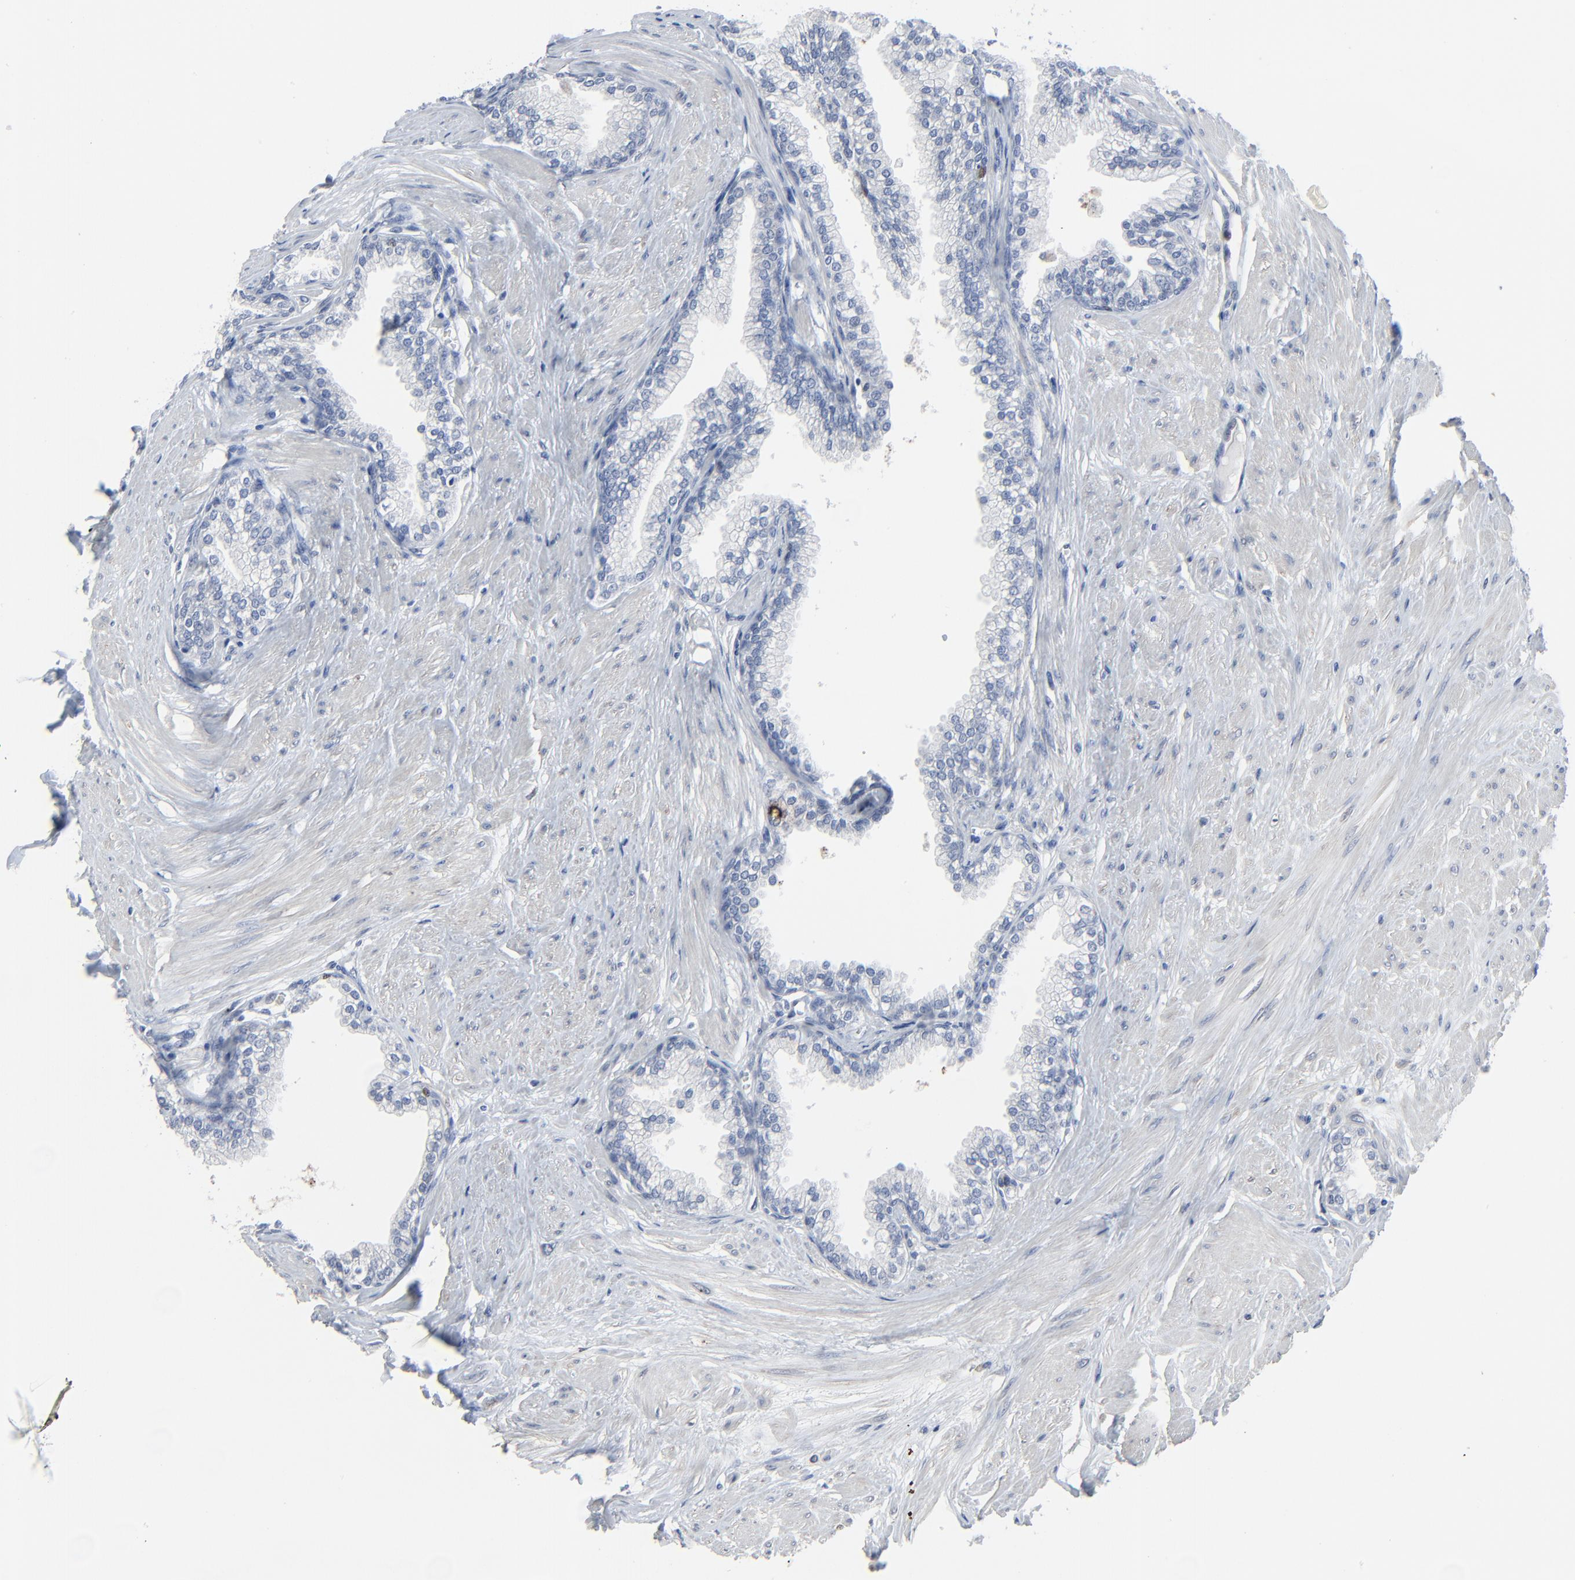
{"staining": {"intensity": "negative", "quantity": "none", "location": "none"}, "tissue": "prostate", "cell_type": "Glandular cells", "image_type": "normal", "snomed": [{"axis": "morphology", "description": "Normal tissue, NOS"}, {"axis": "topography", "description": "Prostate"}], "caption": "DAB immunohistochemical staining of benign human prostate displays no significant staining in glandular cells. Brightfield microscopy of IHC stained with DAB (brown) and hematoxylin (blue), captured at high magnification.", "gene": "BIRC3", "patient": {"sex": "male", "age": 64}}